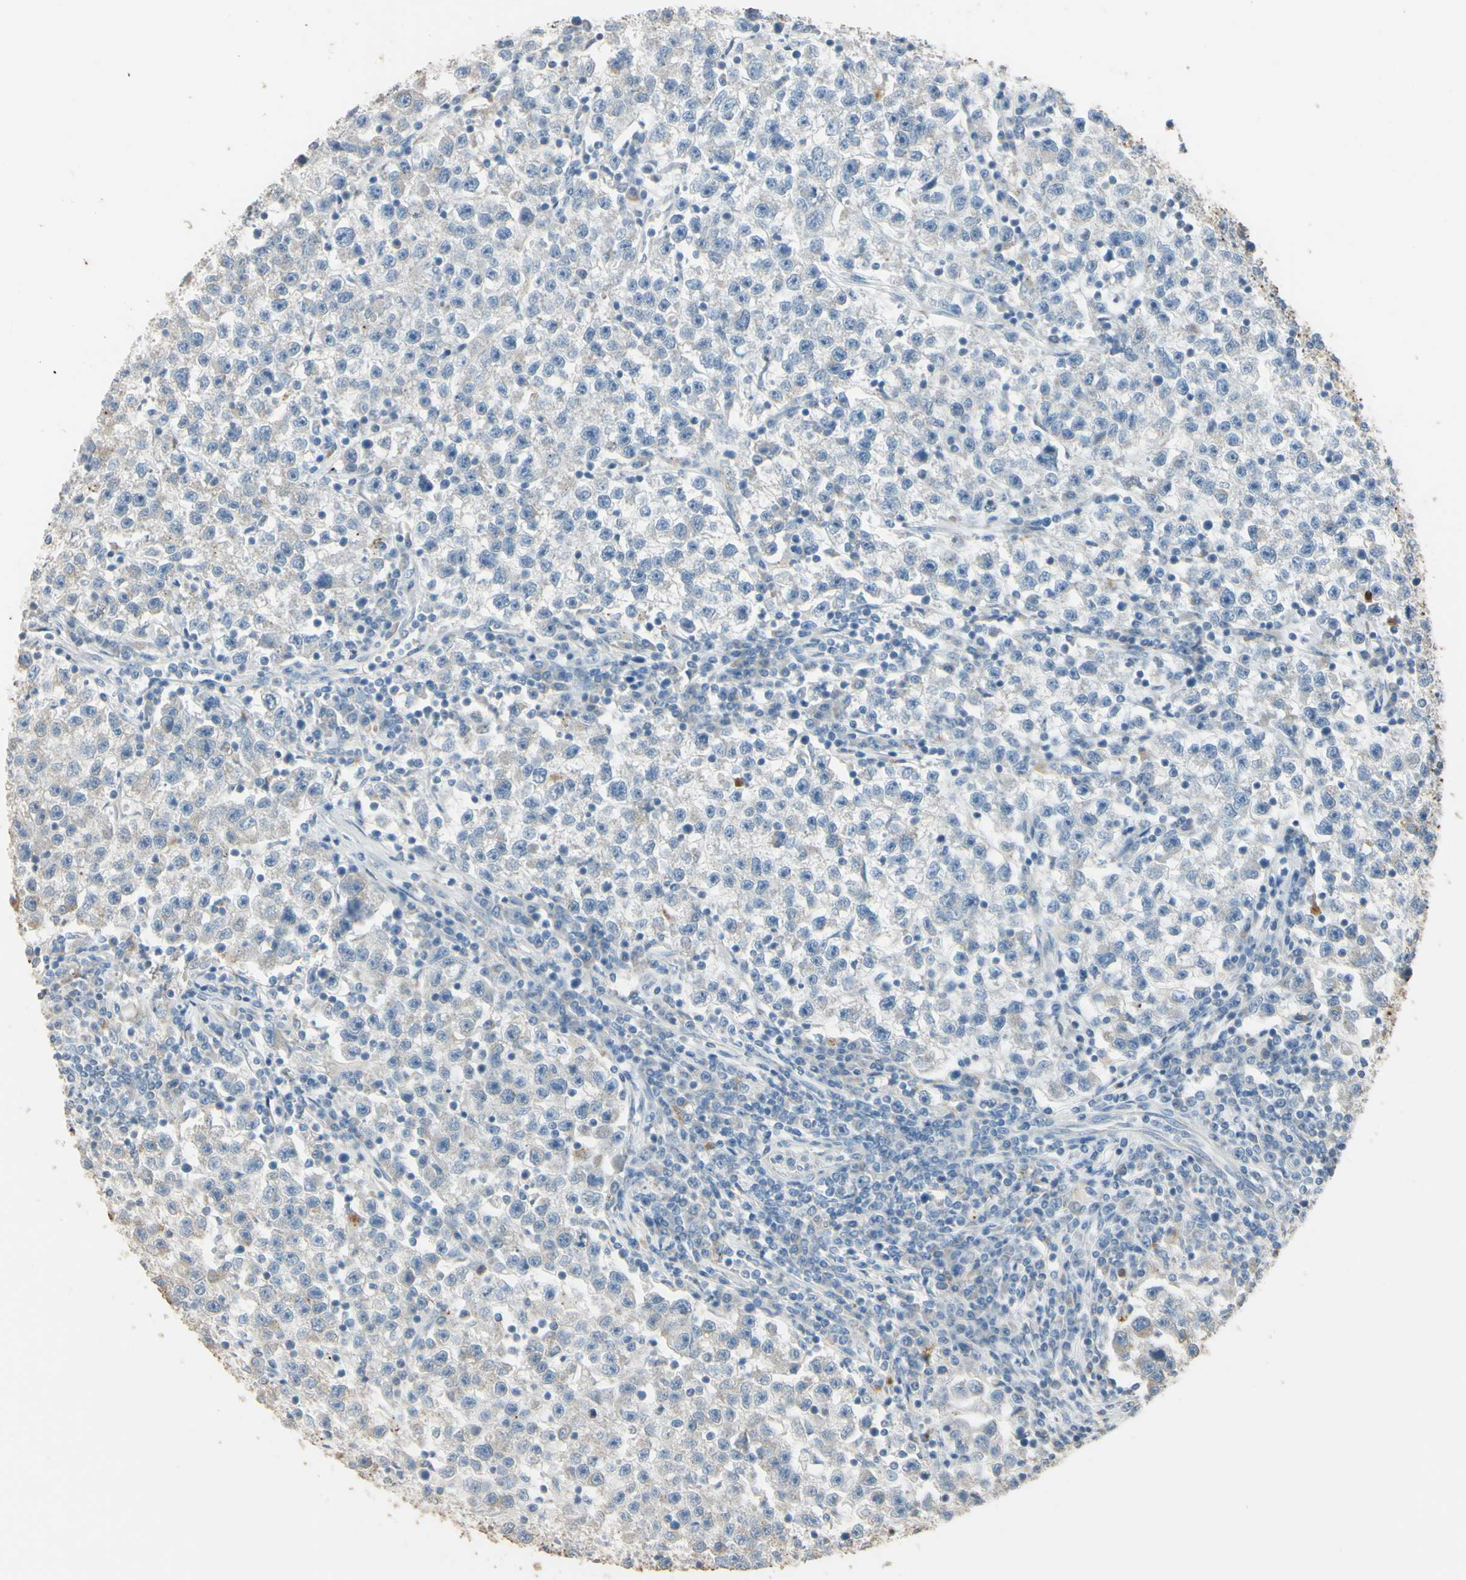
{"staining": {"intensity": "weak", "quantity": "25%-75%", "location": "cytoplasmic/membranous"}, "tissue": "testis cancer", "cell_type": "Tumor cells", "image_type": "cancer", "snomed": [{"axis": "morphology", "description": "Seminoma, NOS"}, {"axis": "topography", "description": "Testis"}], "caption": "There is low levels of weak cytoplasmic/membranous staining in tumor cells of seminoma (testis), as demonstrated by immunohistochemical staining (brown color).", "gene": "ANGPTL1", "patient": {"sex": "male", "age": 22}}